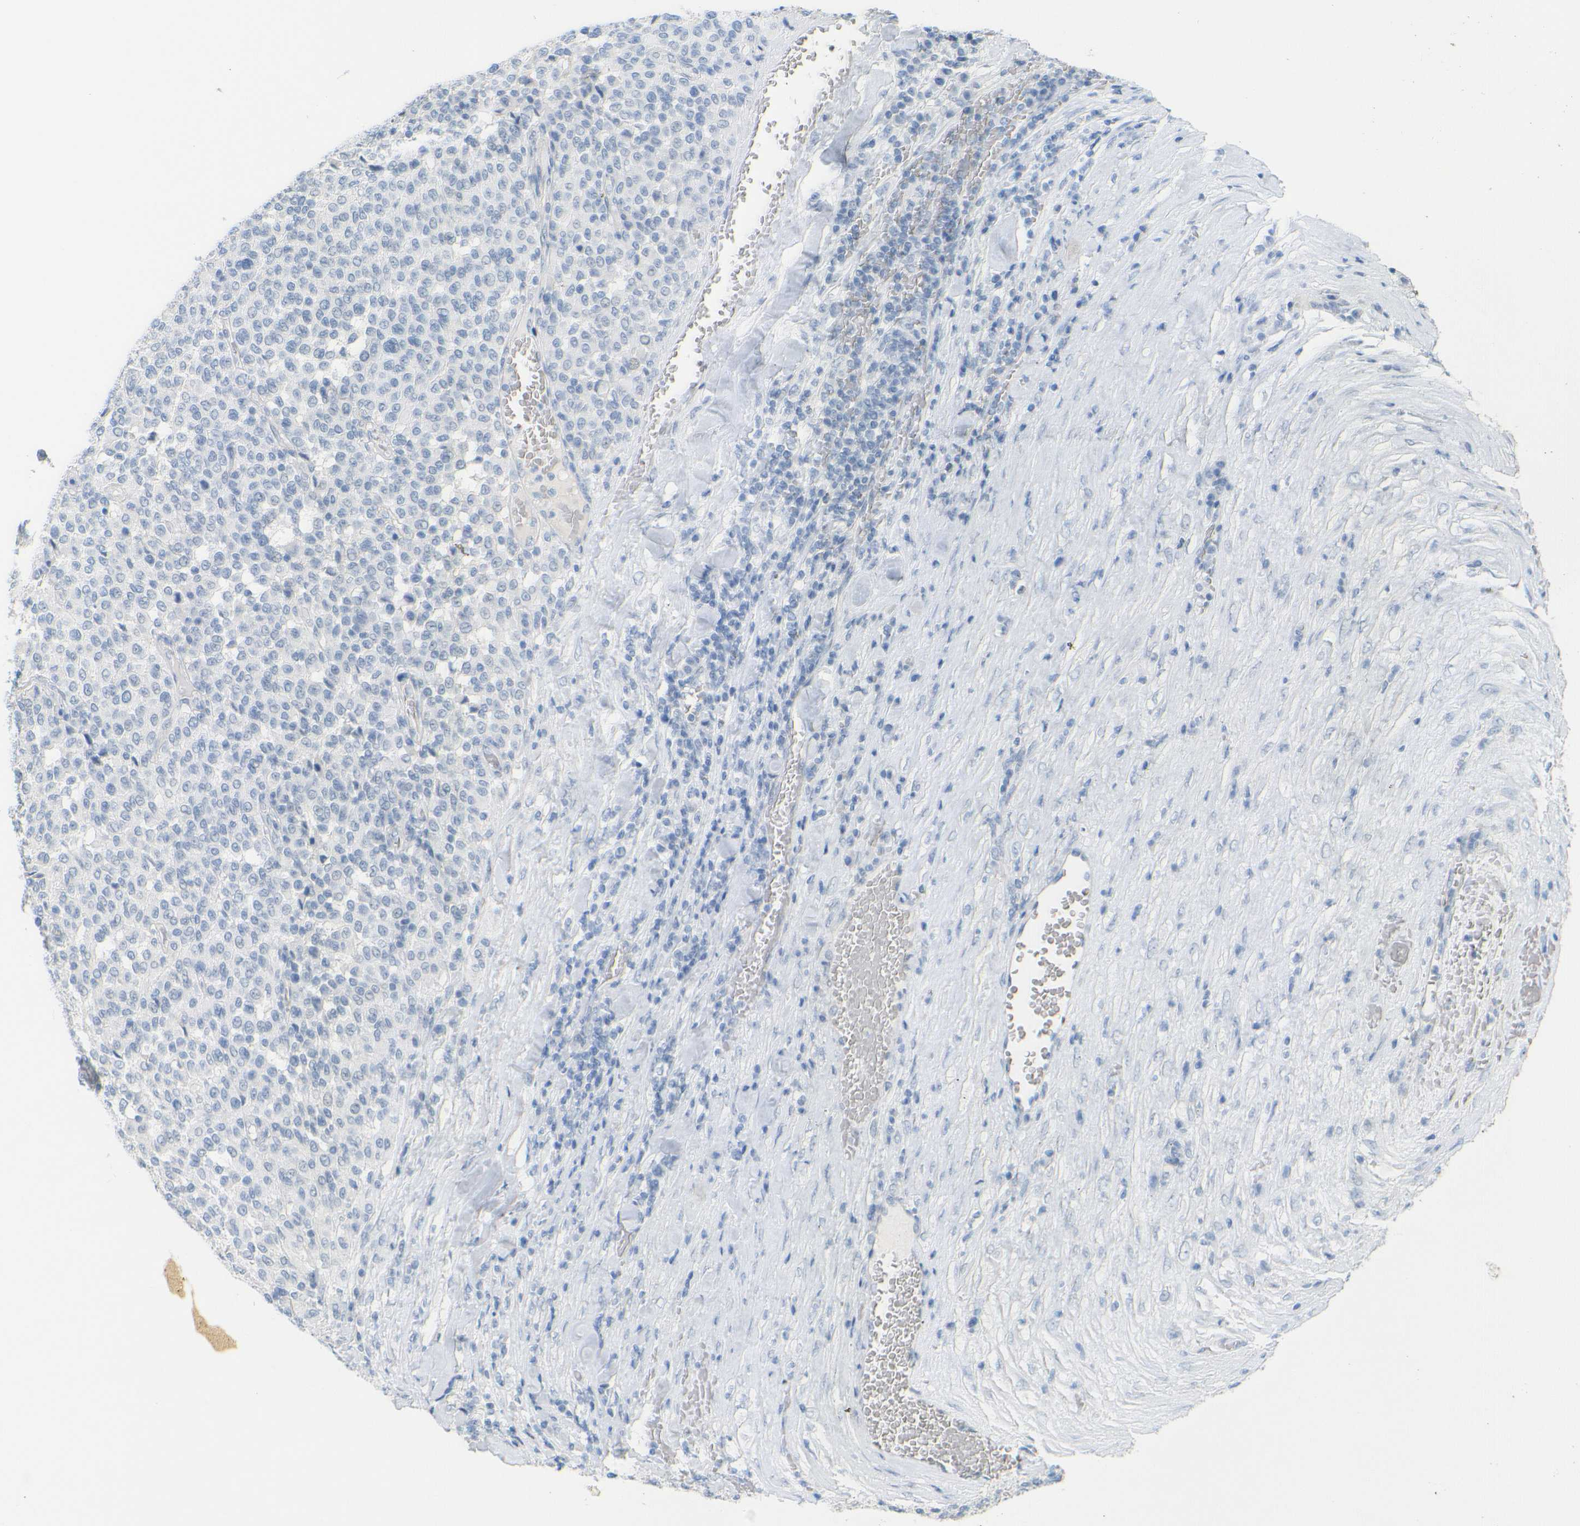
{"staining": {"intensity": "negative", "quantity": "none", "location": "none"}, "tissue": "melanoma", "cell_type": "Tumor cells", "image_type": "cancer", "snomed": [{"axis": "morphology", "description": "Malignant melanoma, Metastatic site"}, {"axis": "topography", "description": "Pancreas"}], "caption": "DAB immunohistochemical staining of human malignant melanoma (metastatic site) demonstrates no significant expression in tumor cells.", "gene": "OPN1SW", "patient": {"sex": "female", "age": 30}}